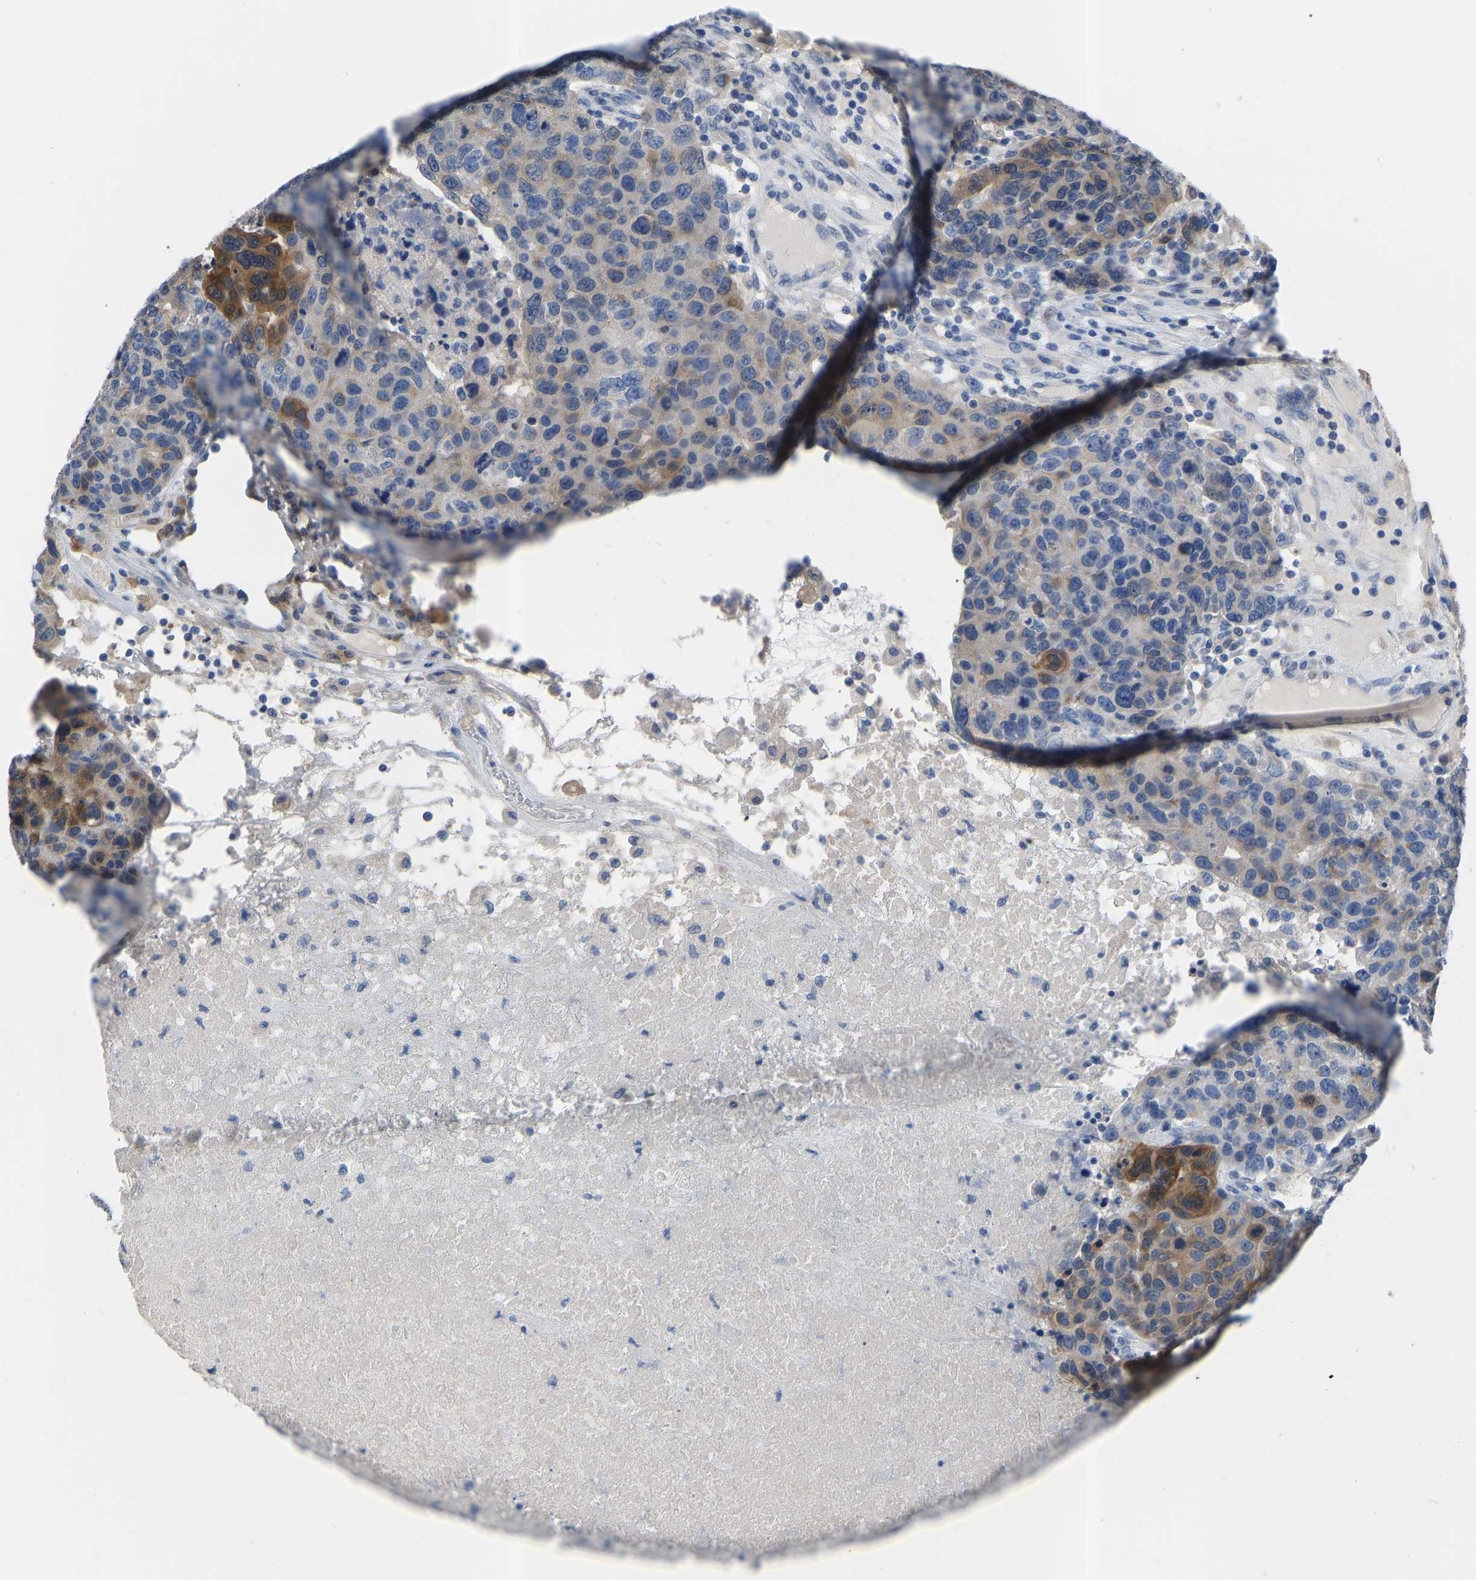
{"staining": {"intensity": "moderate", "quantity": "<25%", "location": "cytoplasmic/membranous"}, "tissue": "breast cancer", "cell_type": "Tumor cells", "image_type": "cancer", "snomed": [{"axis": "morphology", "description": "Duct carcinoma"}, {"axis": "topography", "description": "Breast"}], "caption": "DAB (3,3'-diaminobenzidine) immunohistochemical staining of breast cancer (invasive ductal carcinoma) shows moderate cytoplasmic/membranous protein staining in approximately <25% of tumor cells.", "gene": "RBP1", "patient": {"sex": "female", "age": 37}}